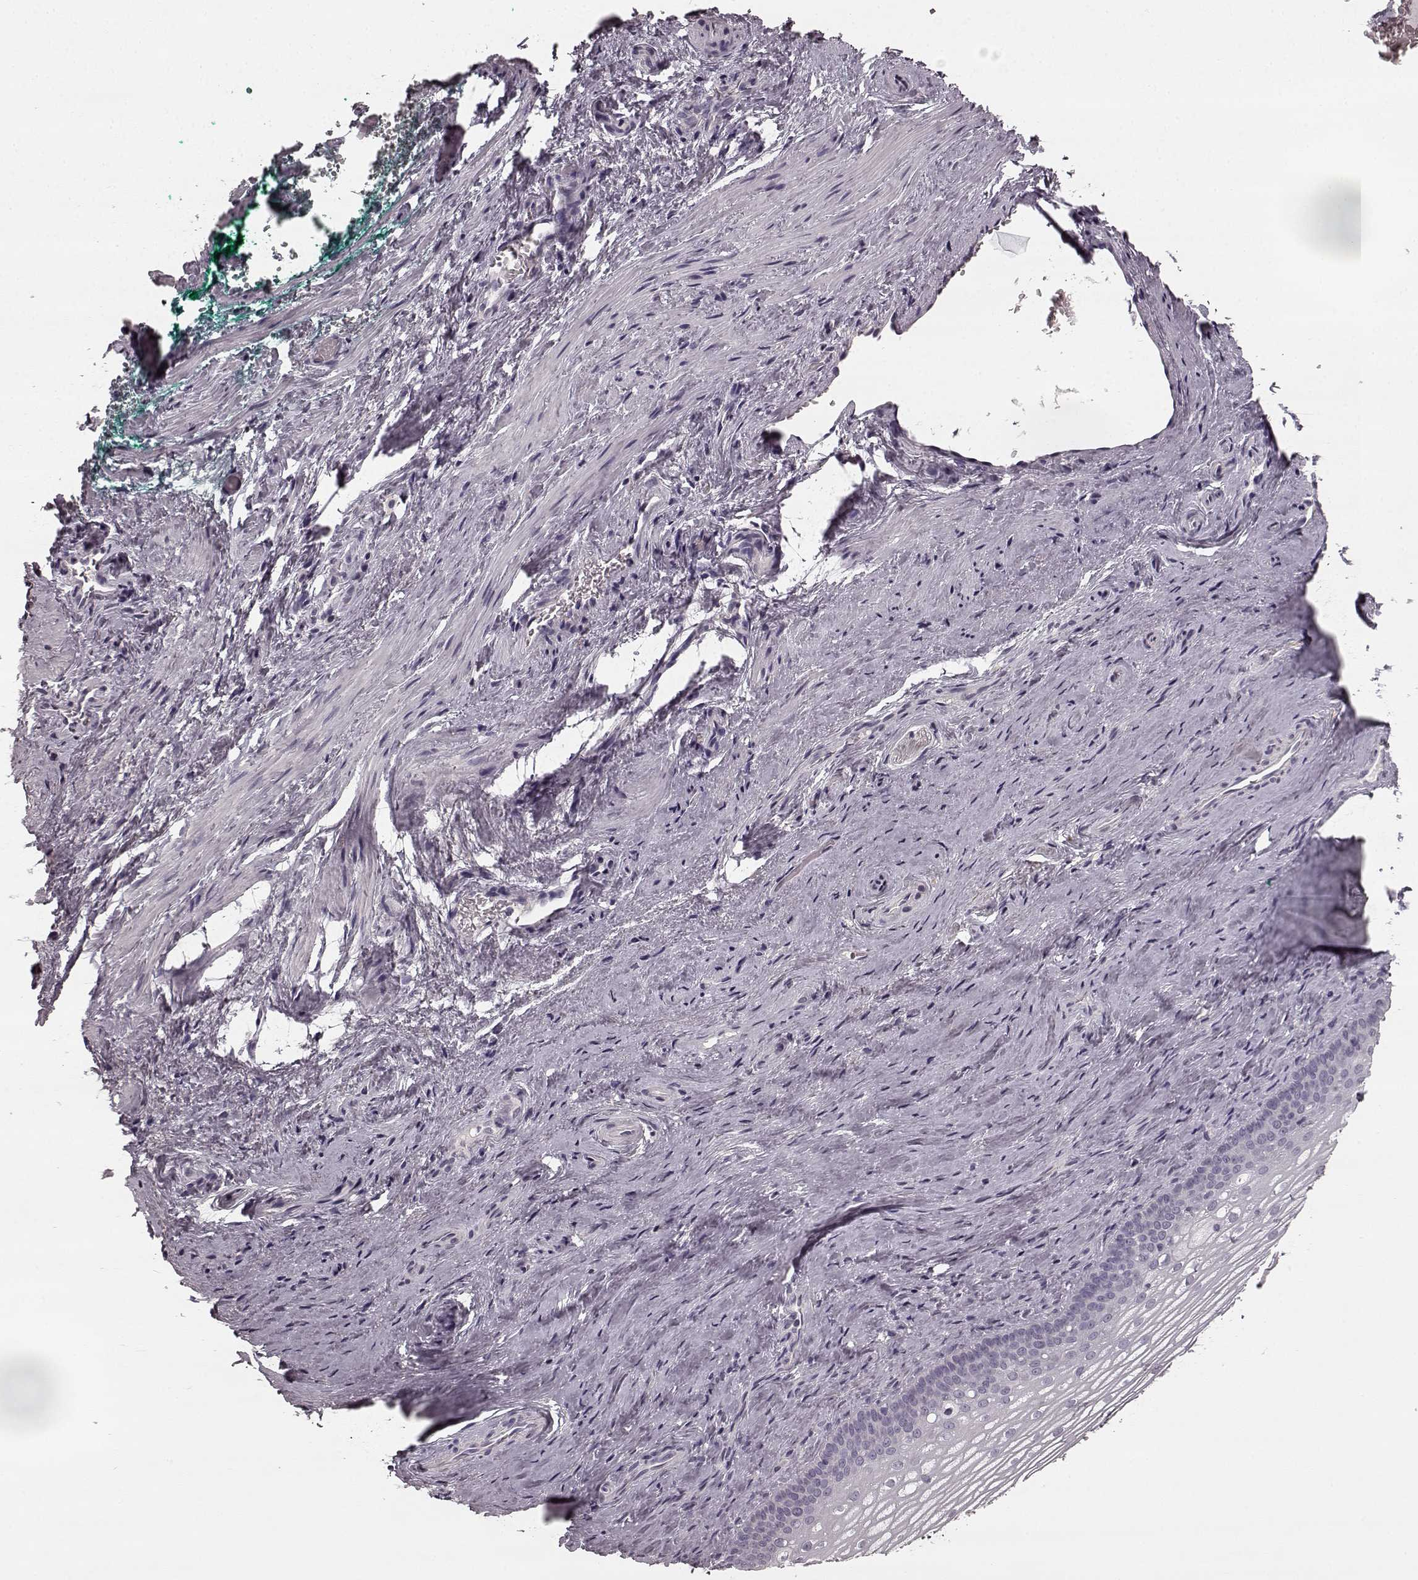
{"staining": {"intensity": "negative", "quantity": "none", "location": "none"}, "tissue": "vagina", "cell_type": "Squamous epithelial cells", "image_type": "normal", "snomed": [{"axis": "morphology", "description": "Normal tissue, NOS"}, {"axis": "topography", "description": "Vagina"}], "caption": "There is no significant staining in squamous epithelial cells of vagina. (Brightfield microscopy of DAB immunohistochemistry (IHC) at high magnification).", "gene": "PRKCE", "patient": {"sex": "female", "age": 44}}